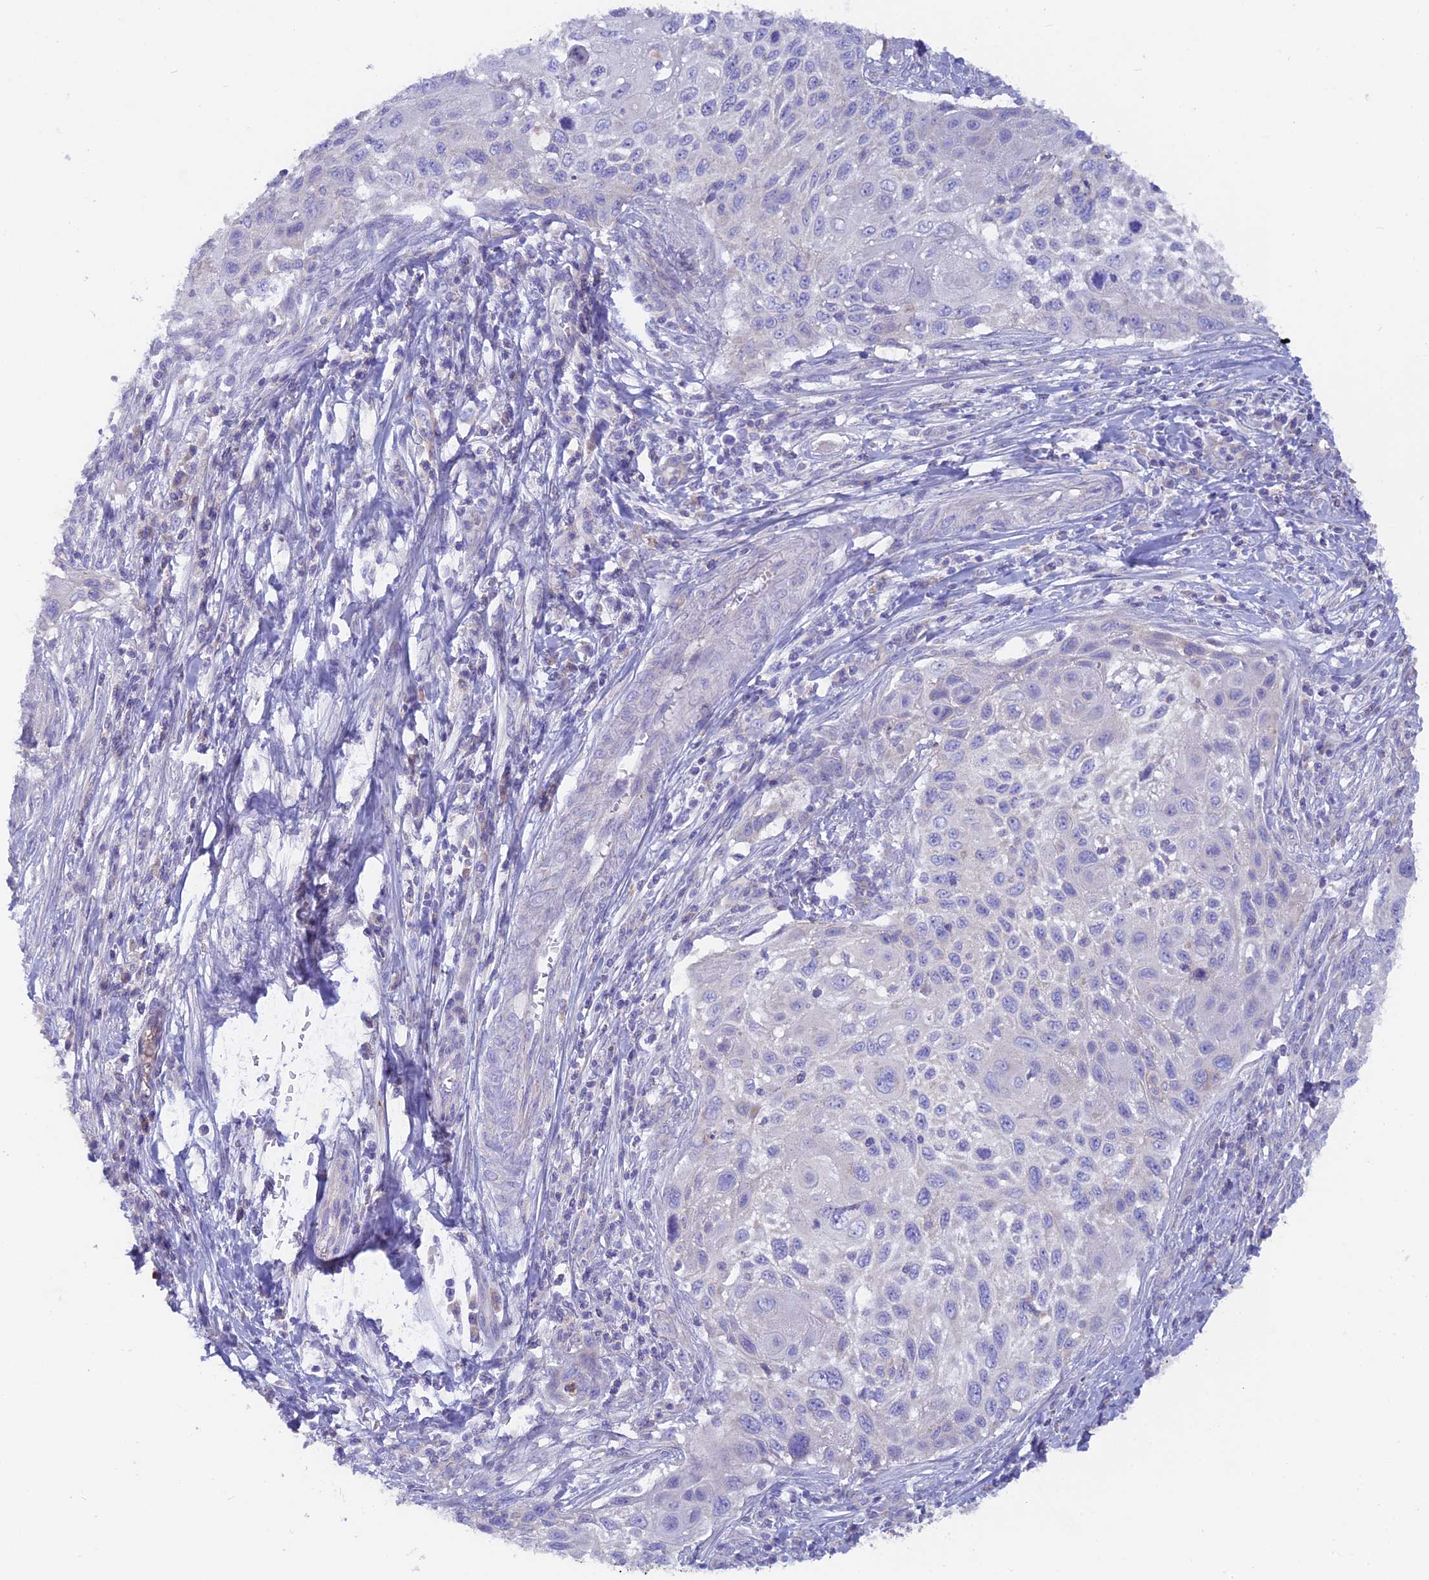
{"staining": {"intensity": "negative", "quantity": "none", "location": "none"}, "tissue": "cervical cancer", "cell_type": "Tumor cells", "image_type": "cancer", "snomed": [{"axis": "morphology", "description": "Squamous cell carcinoma, NOS"}, {"axis": "topography", "description": "Cervix"}], "caption": "There is no significant expression in tumor cells of squamous cell carcinoma (cervical).", "gene": "PZP", "patient": {"sex": "female", "age": 70}}